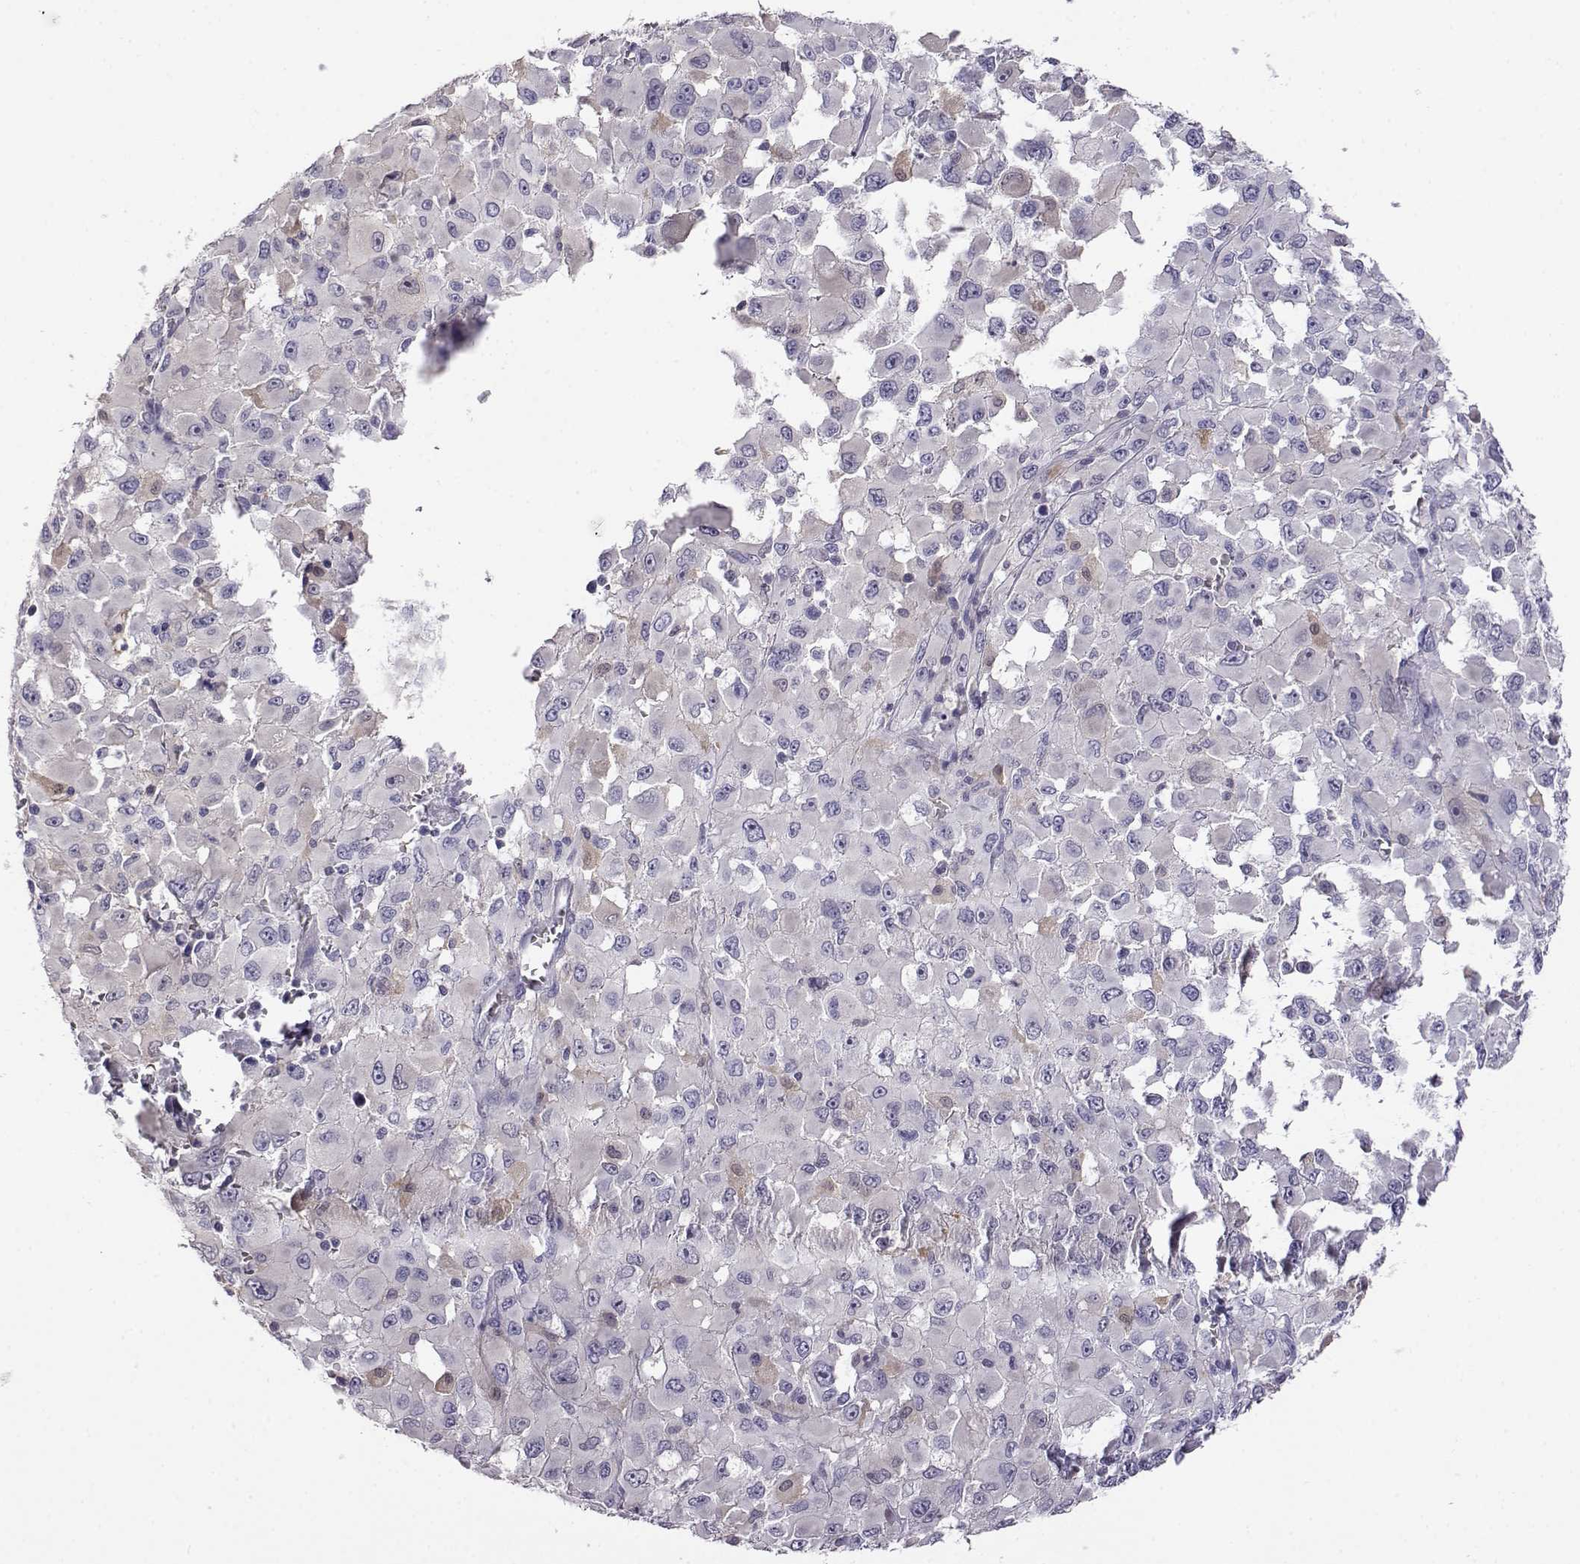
{"staining": {"intensity": "negative", "quantity": "none", "location": "none"}, "tissue": "melanoma", "cell_type": "Tumor cells", "image_type": "cancer", "snomed": [{"axis": "morphology", "description": "Malignant melanoma, Metastatic site"}, {"axis": "topography", "description": "Lymph node"}], "caption": "Micrograph shows no significant protein staining in tumor cells of melanoma. Brightfield microscopy of immunohistochemistry (IHC) stained with DAB (brown) and hematoxylin (blue), captured at high magnification.", "gene": "AKR1B1", "patient": {"sex": "male", "age": 50}}